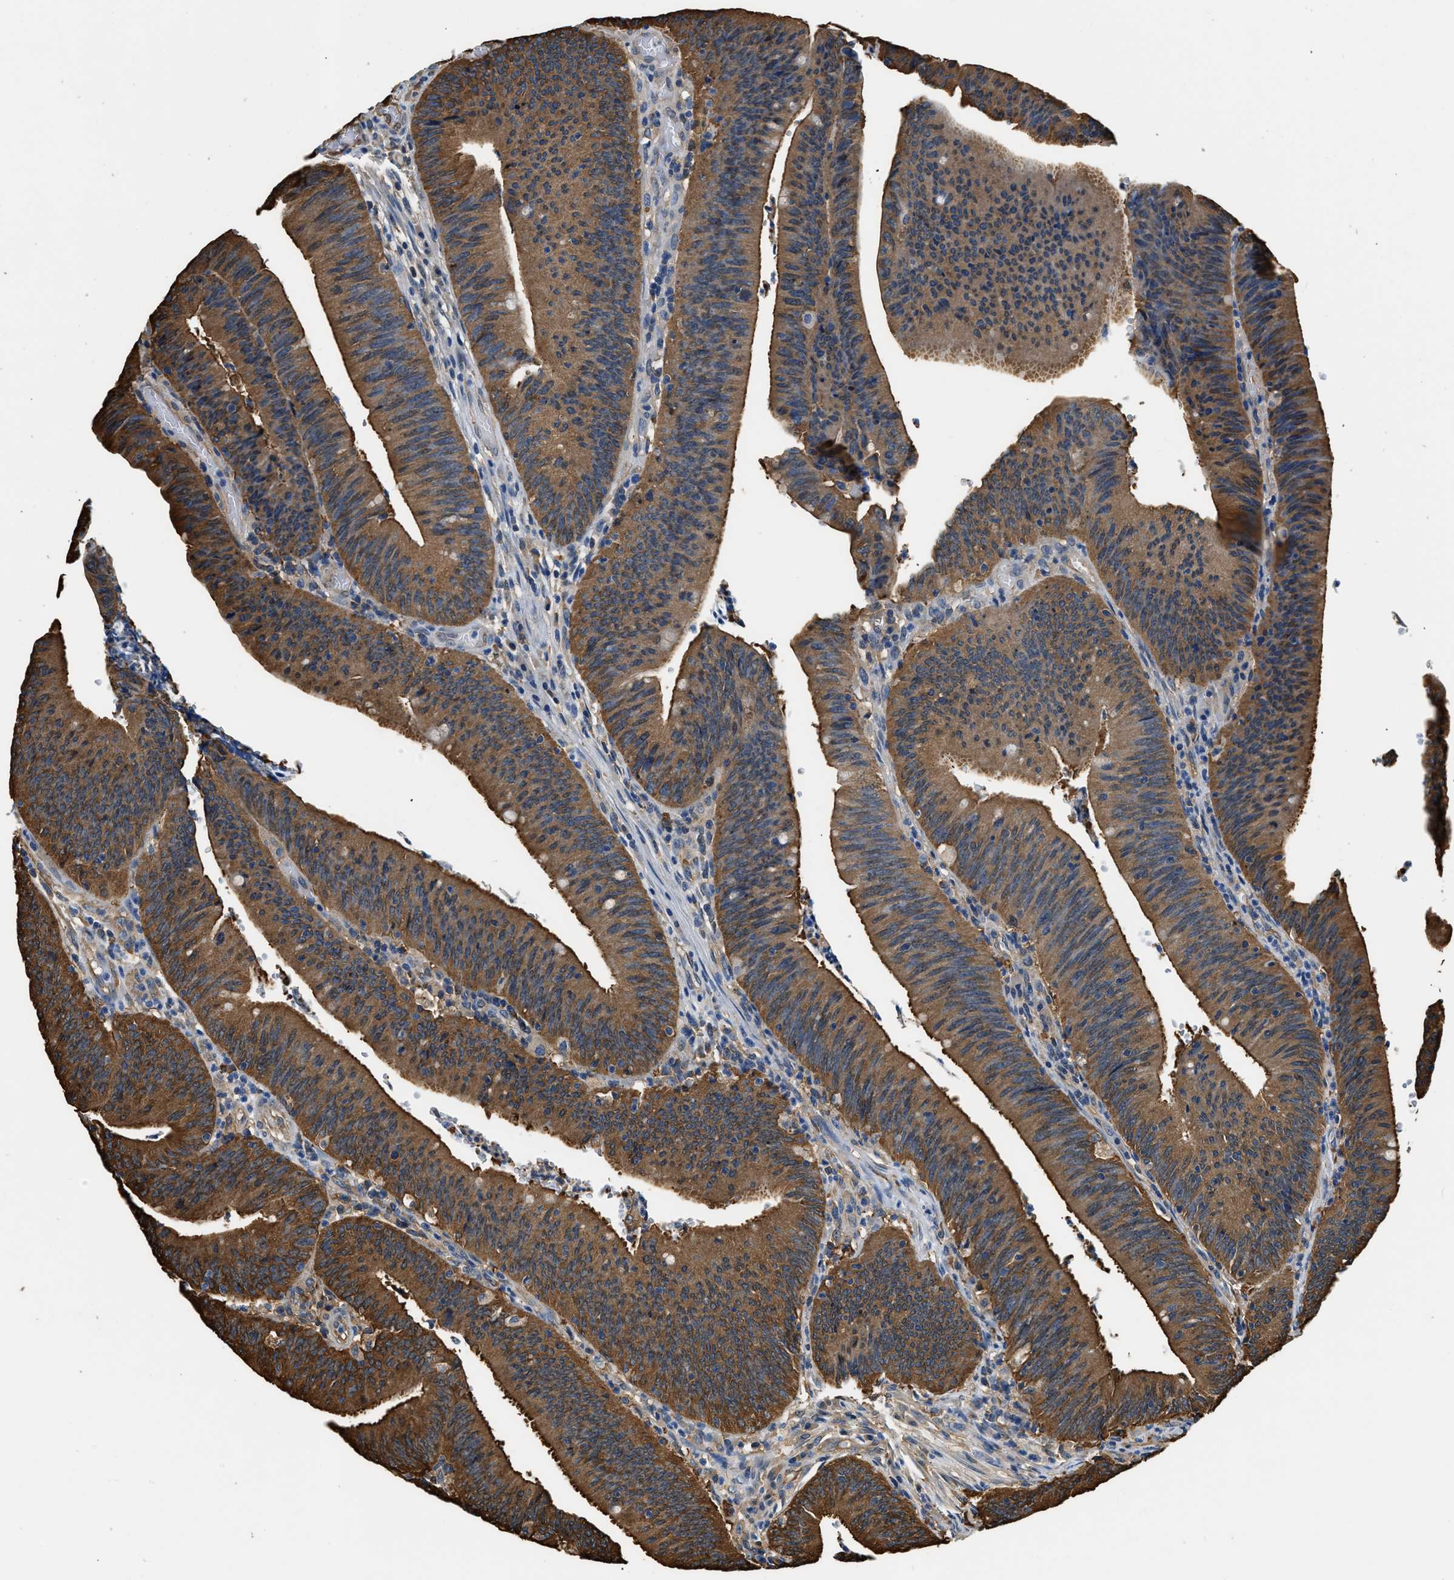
{"staining": {"intensity": "strong", "quantity": ">75%", "location": "cytoplasmic/membranous"}, "tissue": "colorectal cancer", "cell_type": "Tumor cells", "image_type": "cancer", "snomed": [{"axis": "morphology", "description": "Normal tissue, NOS"}, {"axis": "morphology", "description": "Adenocarcinoma, NOS"}, {"axis": "topography", "description": "Rectum"}], "caption": "Immunohistochemistry (IHC) photomicrograph of adenocarcinoma (colorectal) stained for a protein (brown), which reveals high levels of strong cytoplasmic/membranous staining in about >75% of tumor cells.", "gene": "PPP2R1B", "patient": {"sex": "female", "age": 66}}